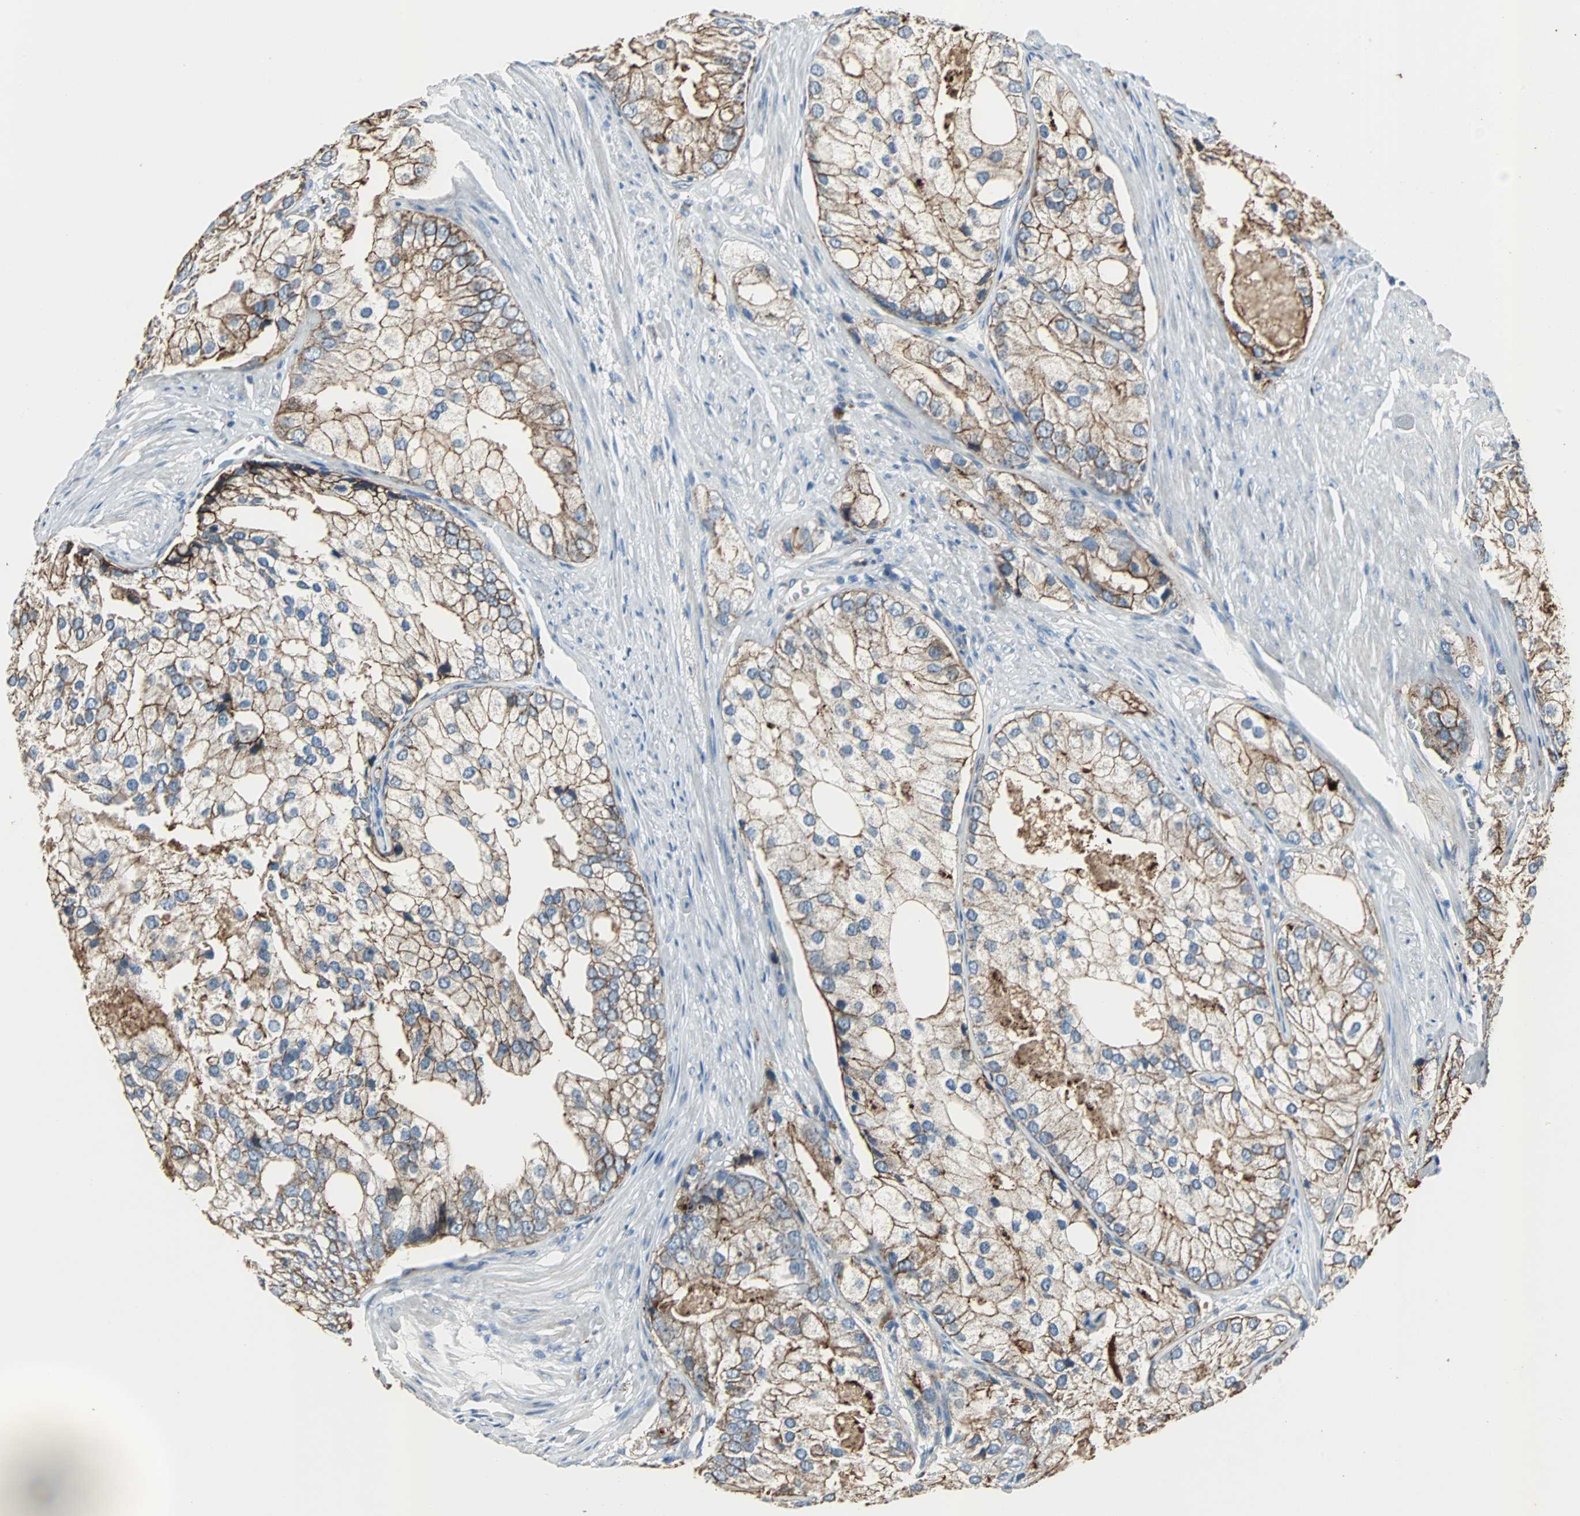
{"staining": {"intensity": "moderate", "quantity": ">75%", "location": "cytoplasmic/membranous"}, "tissue": "prostate cancer", "cell_type": "Tumor cells", "image_type": "cancer", "snomed": [{"axis": "morphology", "description": "Adenocarcinoma, Low grade"}, {"axis": "topography", "description": "Prostate"}], "caption": "Moderate cytoplasmic/membranous protein staining is present in about >75% of tumor cells in prostate cancer (low-grade adenocarcinoma).", "gene": "F11R", "patient": {"sex": "male", "age": 69}}